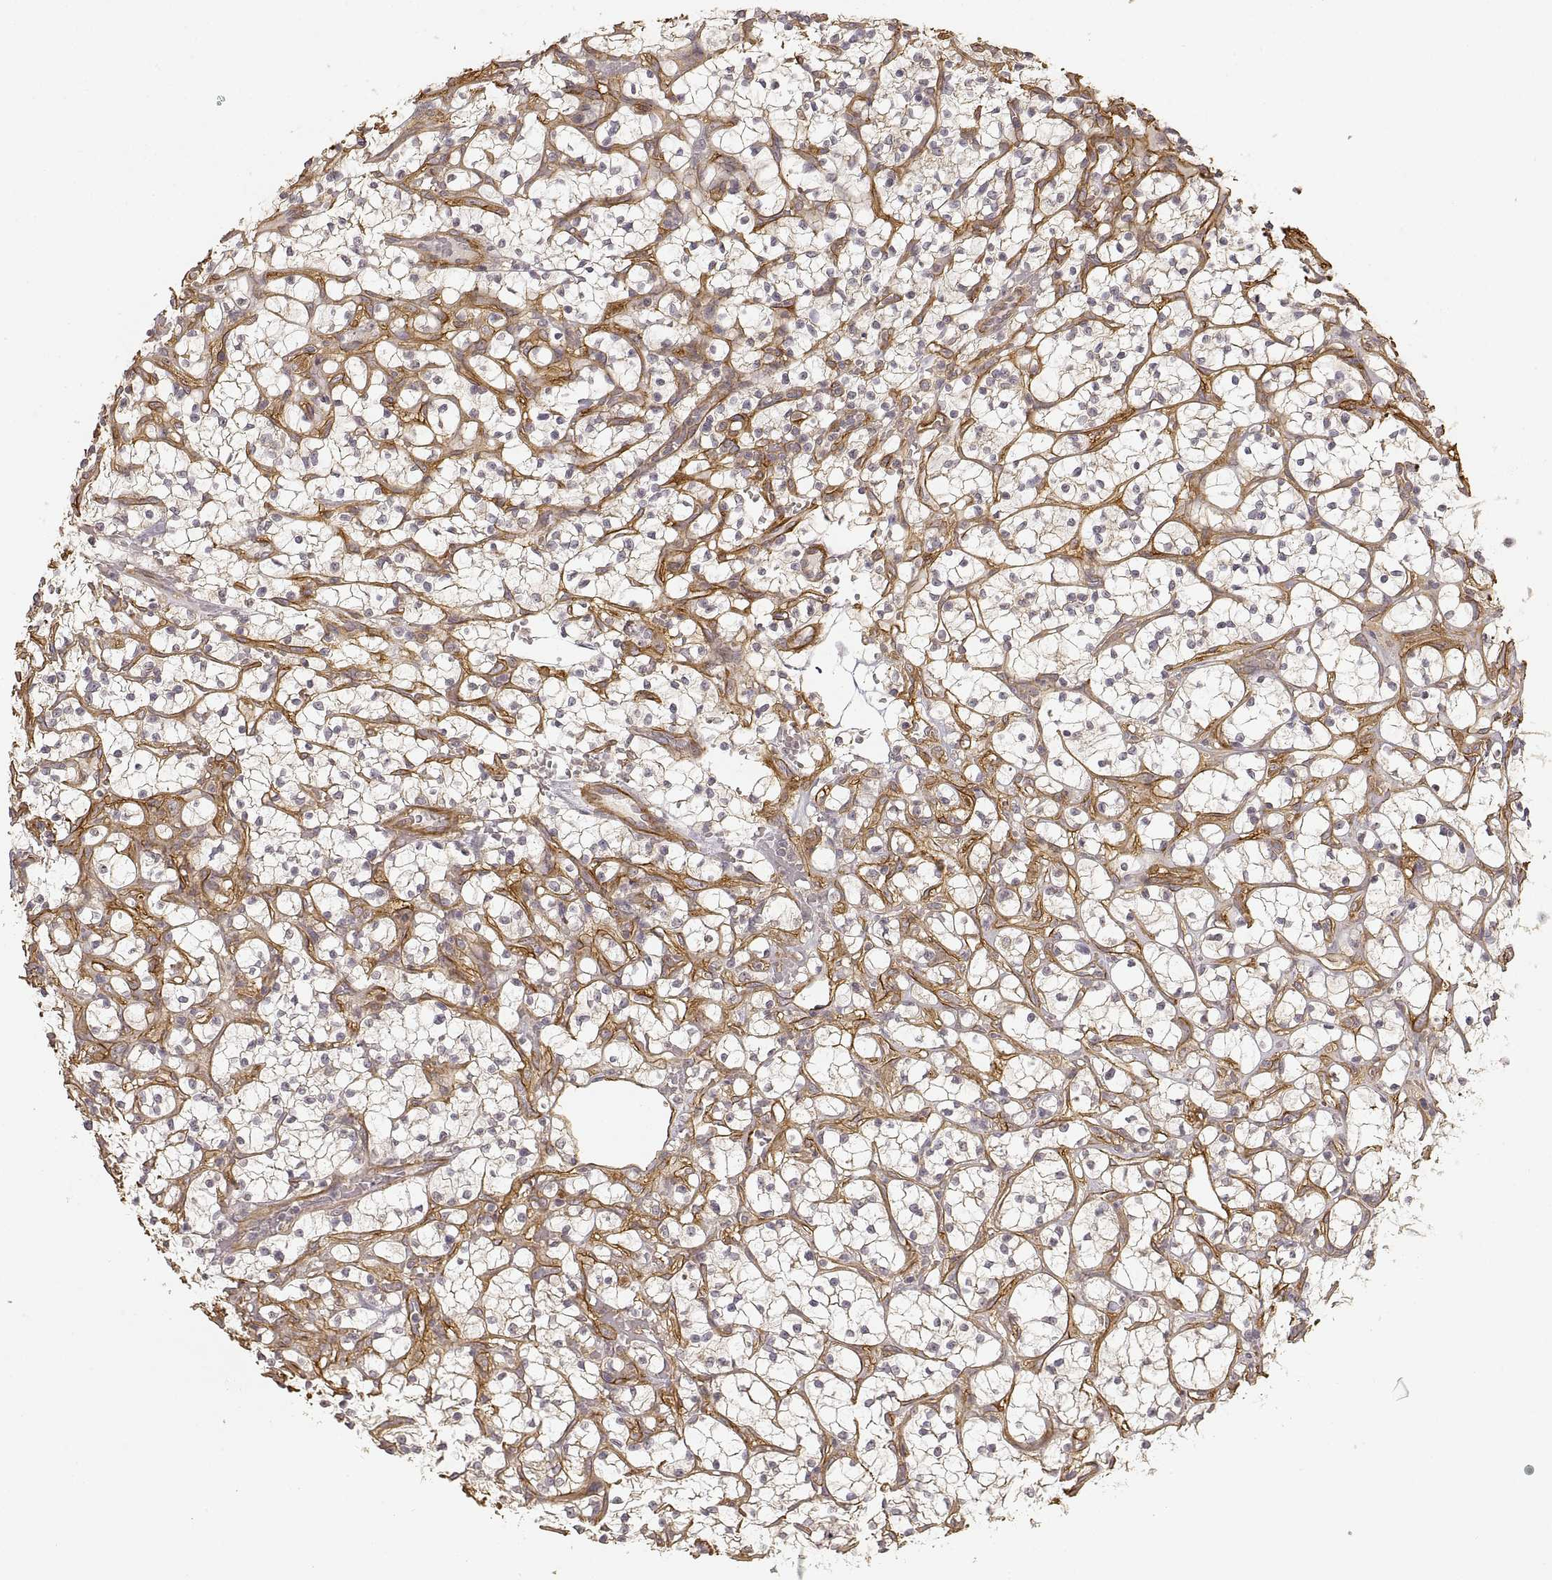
{"staining": {"intensity": "negative", "quantity": "none", "location": "none"}, "tissue": "renal cancer", "cell_type": "Tumor cells", "image_type": "cancer", "snomed": [{"axis": "morphology", "description": "Adenocarcinoma, NOS"}, {"axis": "topography", "description": "Kidney"}], "caption": "A photomicrograph of renal cancer stained for a protein reveals no brown staining in tumor cells.", "gene": "LAMA4", "patient": {"sex": "female", "age": 64}}